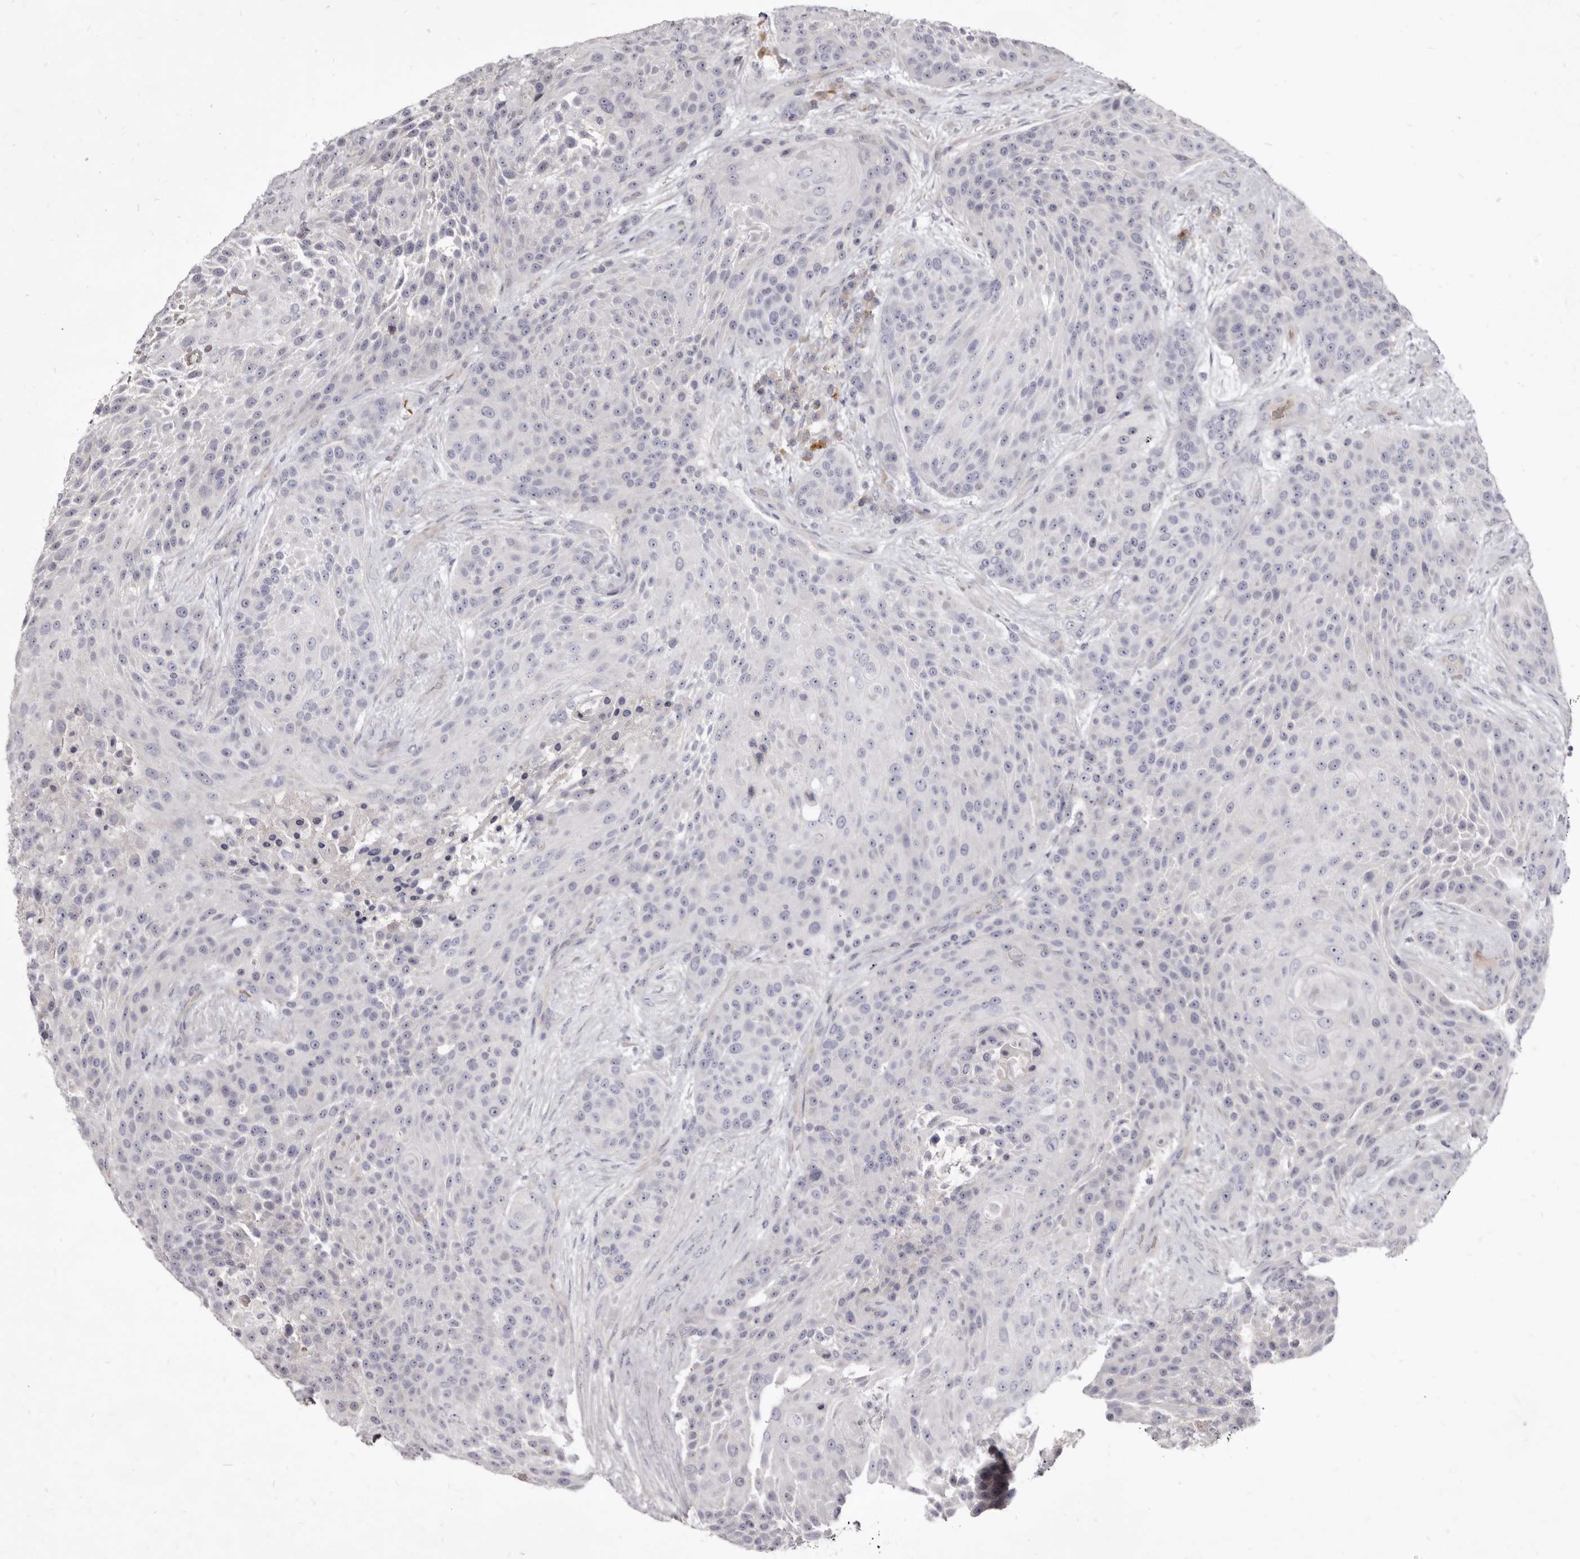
{"staining": {"intensity": "negative", "quantity": "none", "location": "none"}, "tissue": "urothelial cancer", "cell_type": "Tumor cells", "image_type": "cancer", "snomed": [{"axis": "morphology", "description": "Urothelial carcinoma, High grade"}, {"axis": "topography", "description": "Urinary bladder"}], "caption": "High power microscopy image of an immunohistochemistry (IHC) photomicrograph of high-grade urothelial carcinoma, revealing no significant positivity in tumor cells.", "gene": "FAS", "patient": {"sex": "female", "age": 63}}